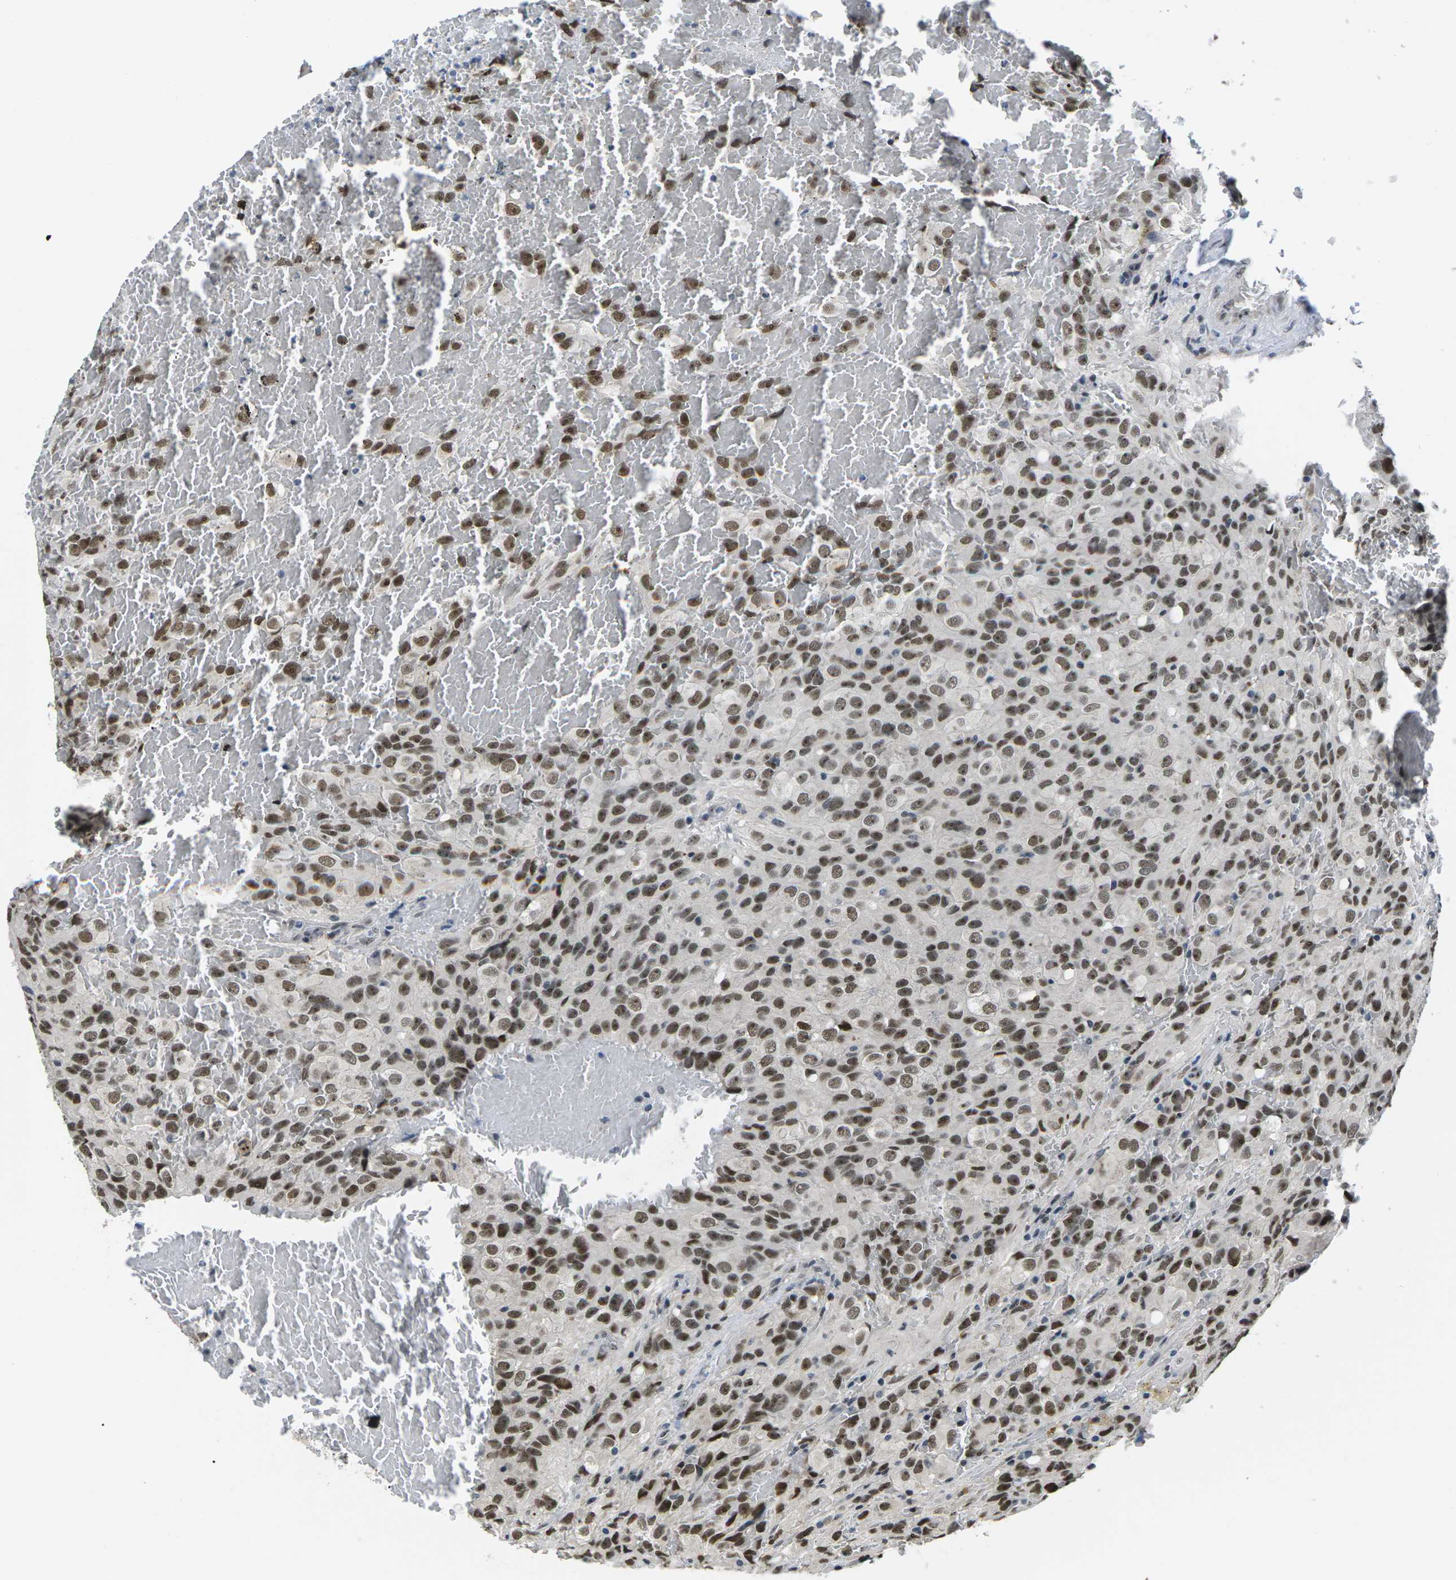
{"staining": {"intensity": "moderate", "quantity": ">75%", "location": "cytoplasmic/membranous"}, "tissue": "glioma", "cell_type": "Tumor cells", "image_type": "cancer", "snomed": [{"axis": "morphology", "description": "Glioma, malignant, High grade"}, {"axis": "topography", "description": "Brain"}], "caption": "Moderate cytoplasmic/membranous expression is appreciated in about >75% of tumor cells in malignant glioma (high-grade).", "gene": "NSRP1", "patient": {"sex": "male", "age": 32}}